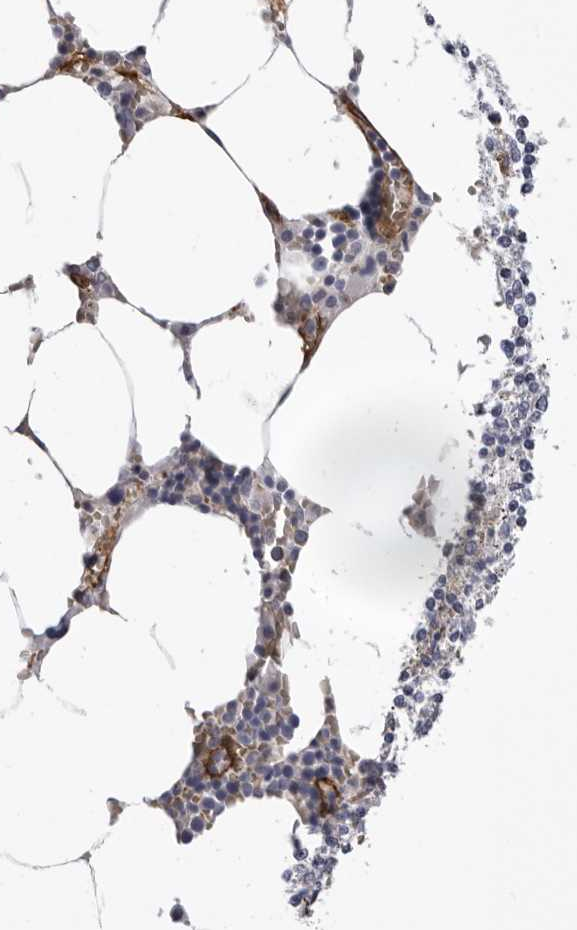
{"staining": {"intensity": "negative", "quantity": "none", "location": "none"}, "tissue": "bone marrow", "cell_type": "Hematopoietic cells", "image_type": "normal", "snomed": [{"axis": "morphology", "description": "Normal tissue, NOS"}, {"axis": "topography", "description": "Bone marrow"}], "caption": "Hematopoietic cells show no significant staining in unremarkable bone marrow. Brightfield microscopy of immunohistochemistry (IHC) stained with DAB (3,3'-diaminobenzidine) (brown) and hematoxylin (blue), captured at high magnification.", "gene": "ADGRL4", "patient": {"sex": "male", "age": 70}}